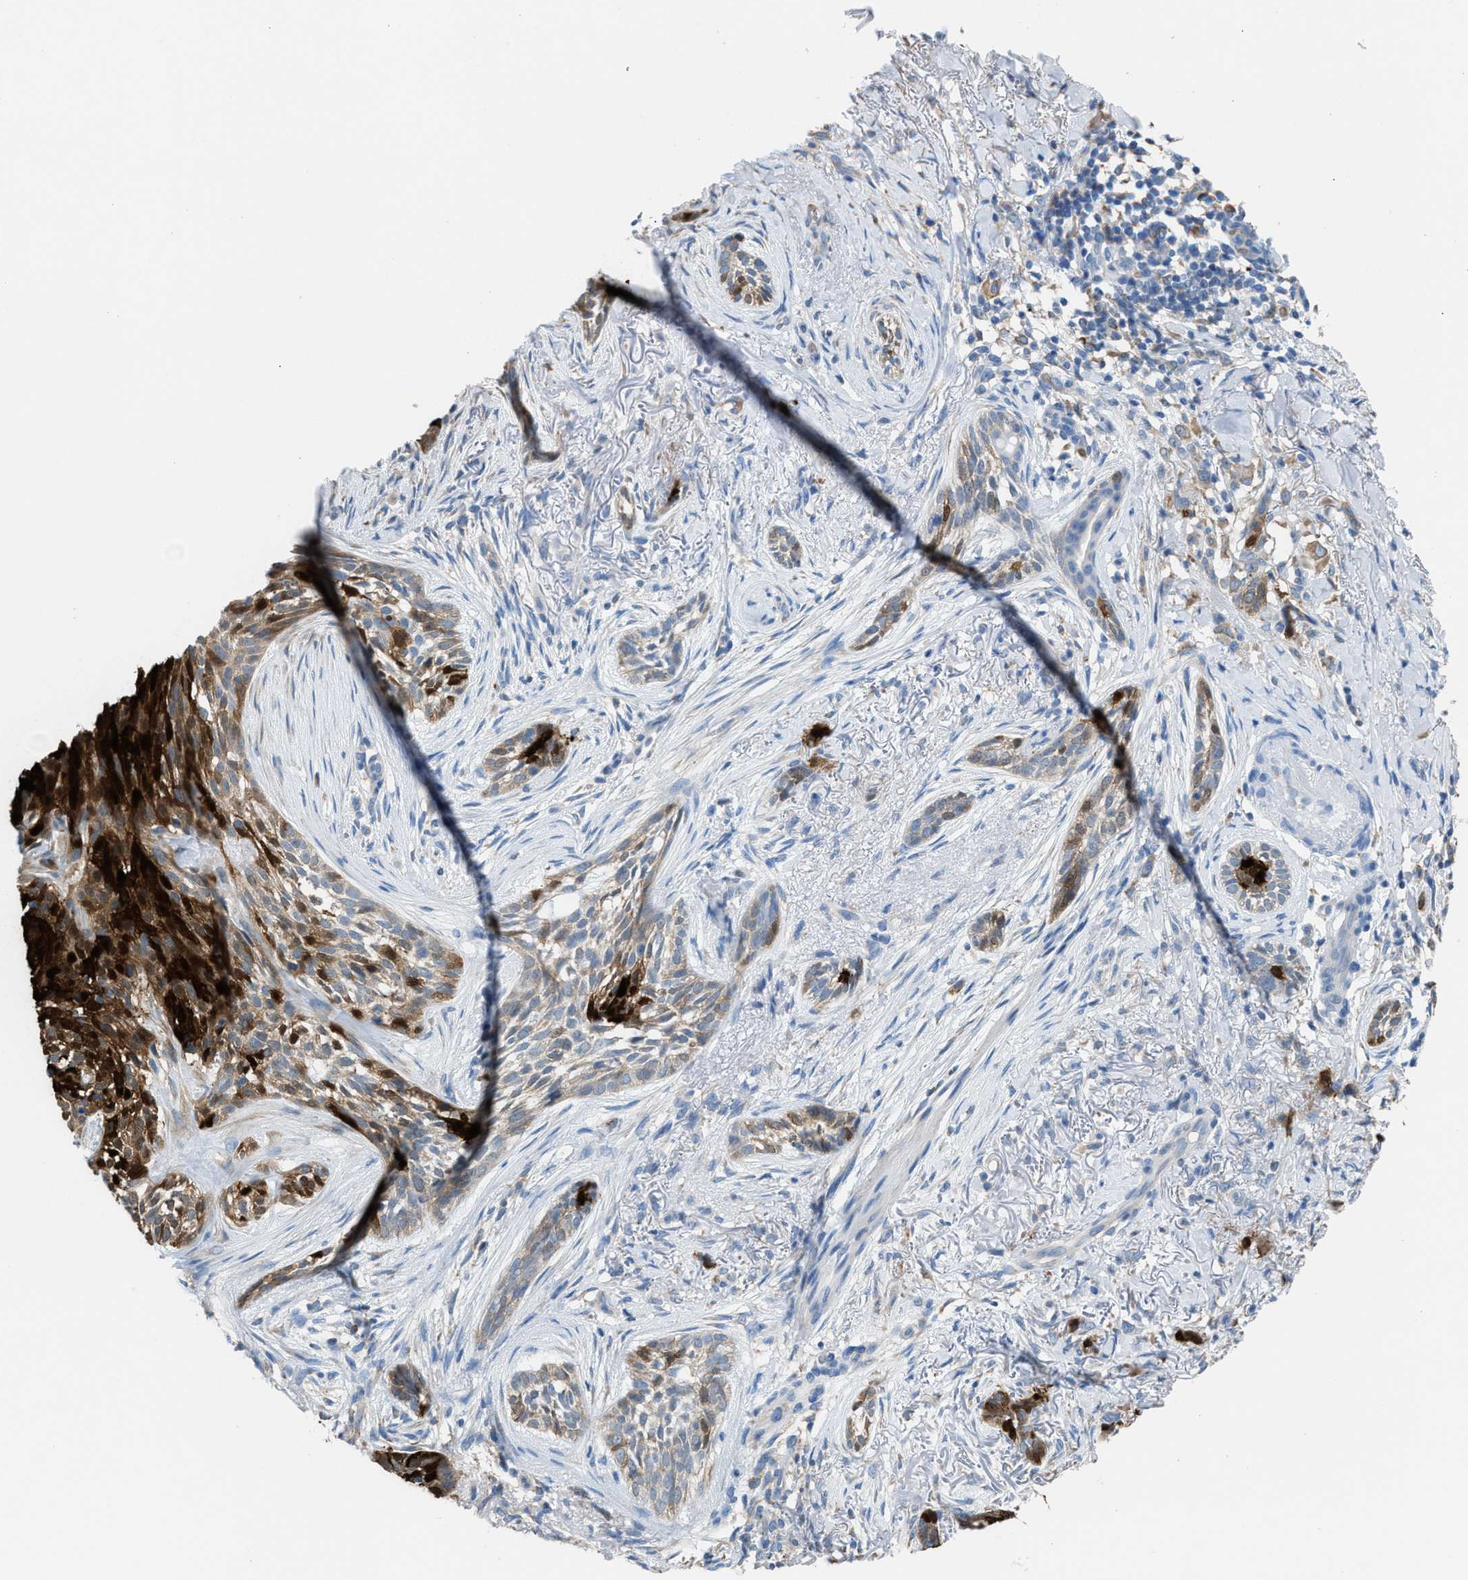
{"staining": {"intensity": "strong", "quantity": ">75%", "location": "cytoplasmic/membranous"}, "tissue": "skin cancer", "cell_type": "Tumor cells", "image_type": "cancer", "snomed": [{"axis": "morphology", "description": "Basal cell carcinoma"}, {"axis": "topography", "description": "Skin"}], "caption": "Skin cancer (basal cell carcinoma) stained with a protein marker displays strong staining in tumor cells.", "gene": "CA3", "patient": {"sex": "female", "age": 88}}